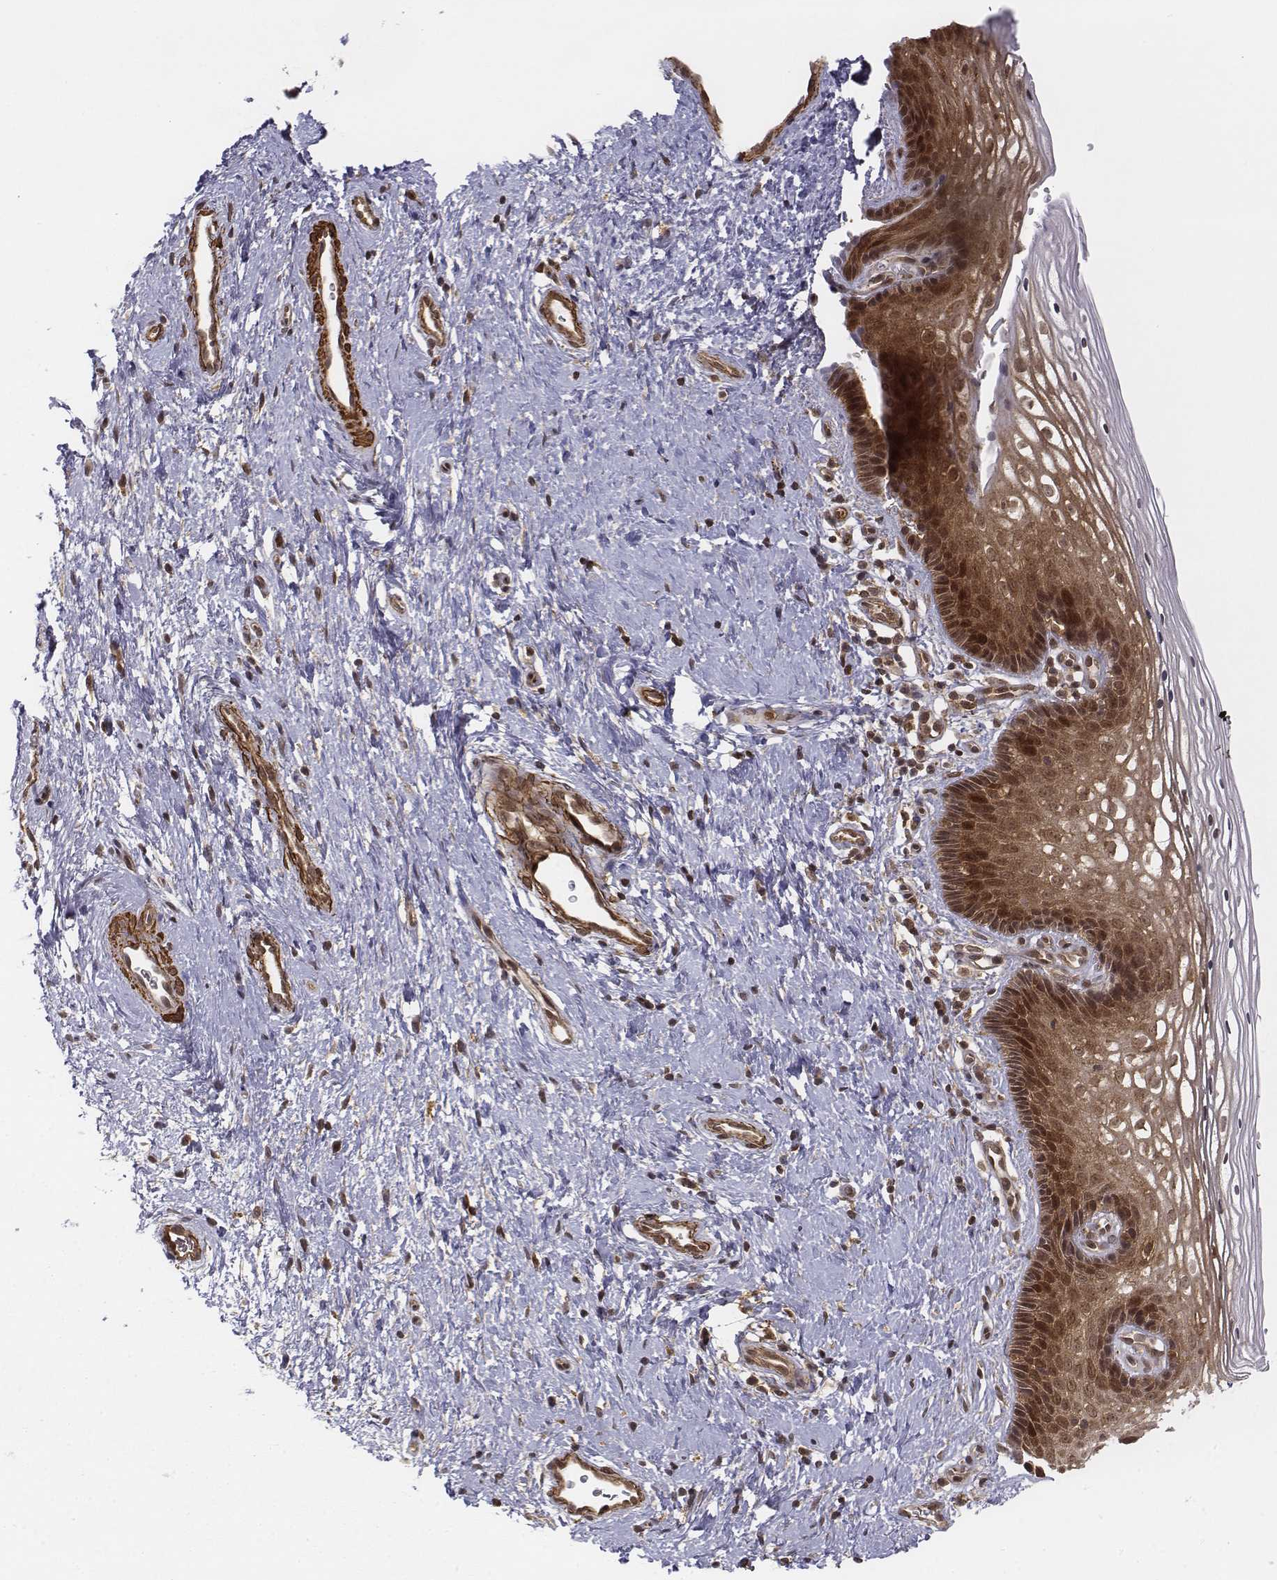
{"staining": {"intensity": "strong", "quantity": ">75%", "location": "cytoplasmic/membranous,nuclear"}, "tissue": "cervix", "cell_type": "Glandular cells", "image_type": "normal", "snomed": [{"axis": "morphology", "description": "Normal tissue, NOS"}, {"axis": "topography", "description": "Cervix"}], "caption": "Protein staining reveals strong cytoplasmic/membranous,nuclear staining in approximately >75% of glandular cells in normal cervix.", "gene": "ZFYVE19", "patient": {"sex": "female", "age": 34}}